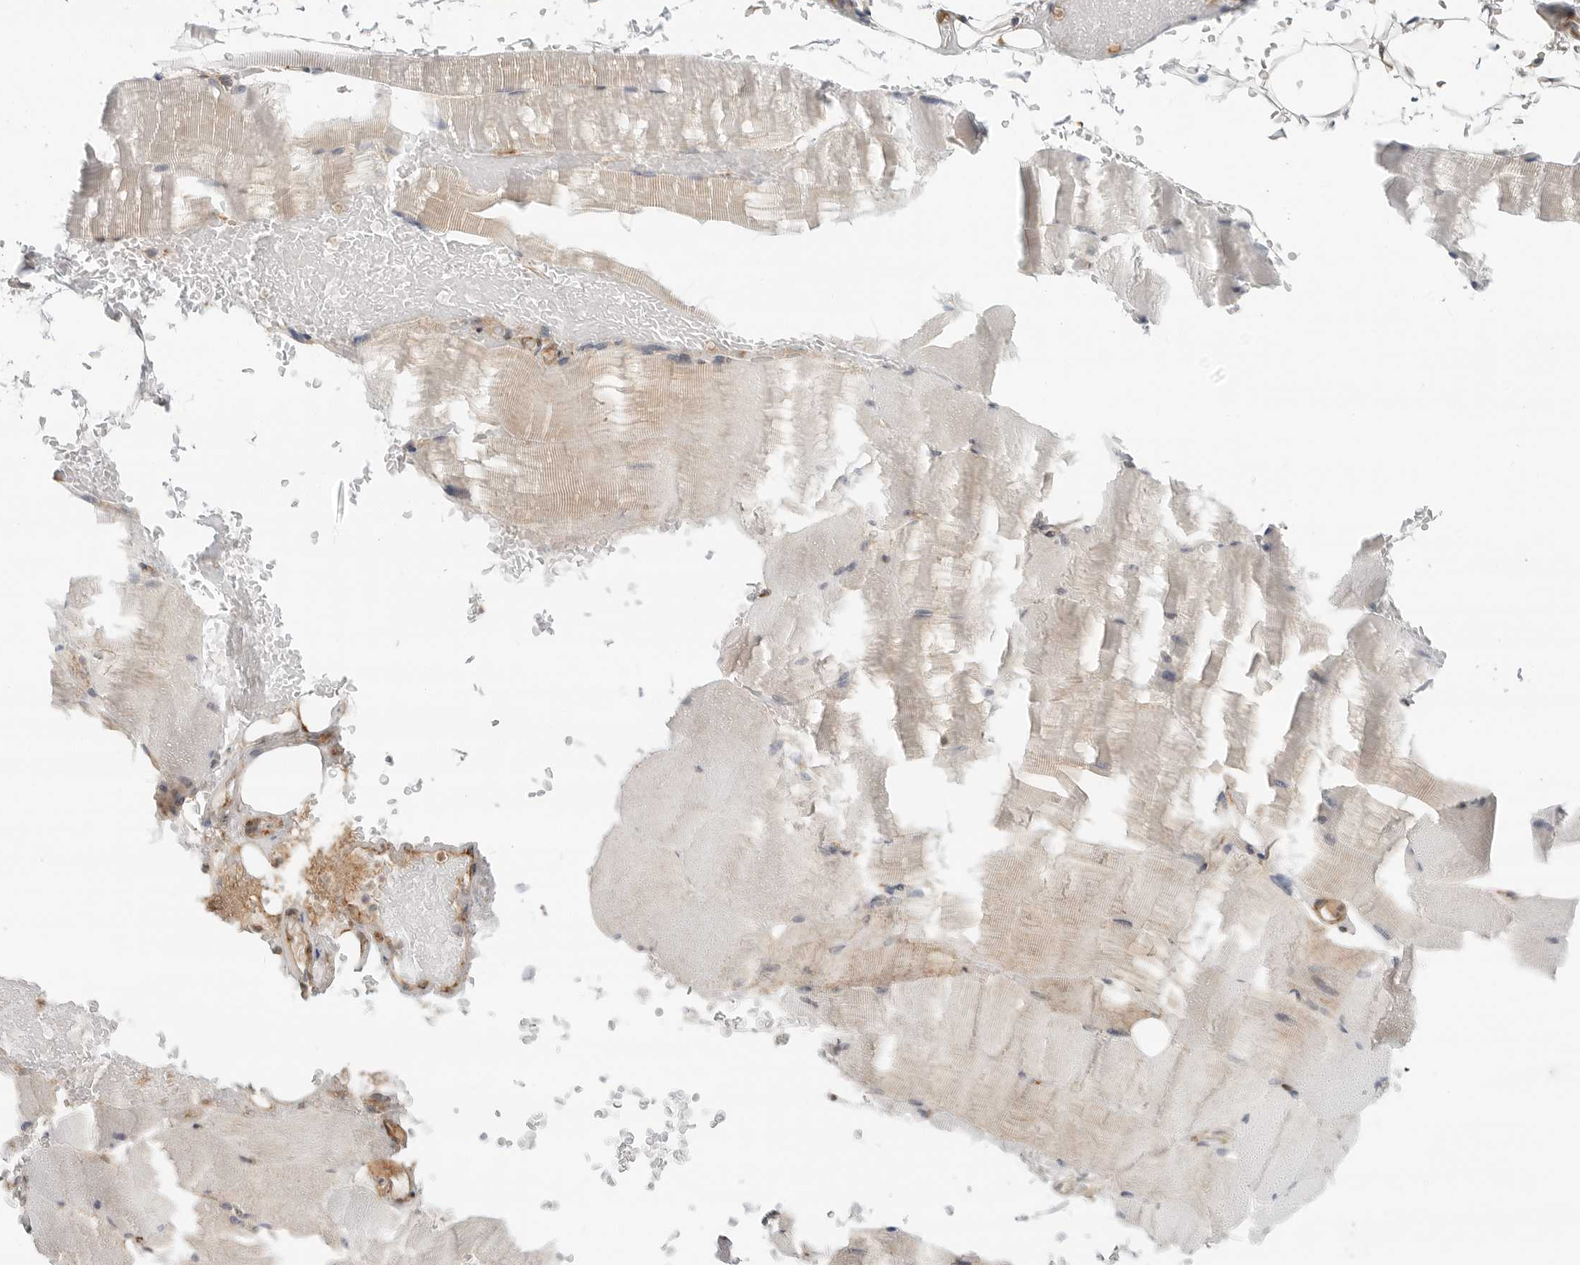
{"staining": {"intensity": "weak", "quantity": "25%-75%", "location": "cytoplasmic/membranous"}, "tissue": "skeletal muscle", "cell_type": "Myocytes", "image_type": "normal", "snomed": [{"axis": "morphology", "description": "Normal tissue, NOS"}, {"axis": "topography", "description": "Skeletal muscle"}, {"axis": "topography", "description": "Parathyroid gland"}], "caption": "Immunohistochemistry (IHC) staining of benign skeletal muscle, which displays low levels of weak cytoplasmic/membranous staining in about 25%-75% of myocytes indicating weak cytoplasmic/membranous protein staining. The staining was performed using DAB (3,3'-diaminobenzidine) (brown) for protein detection and nuclei were counterstained in hematoxylin (blue).", "gene": "C1QTNF1", "patient": {"sex": "female", "age": 37}}